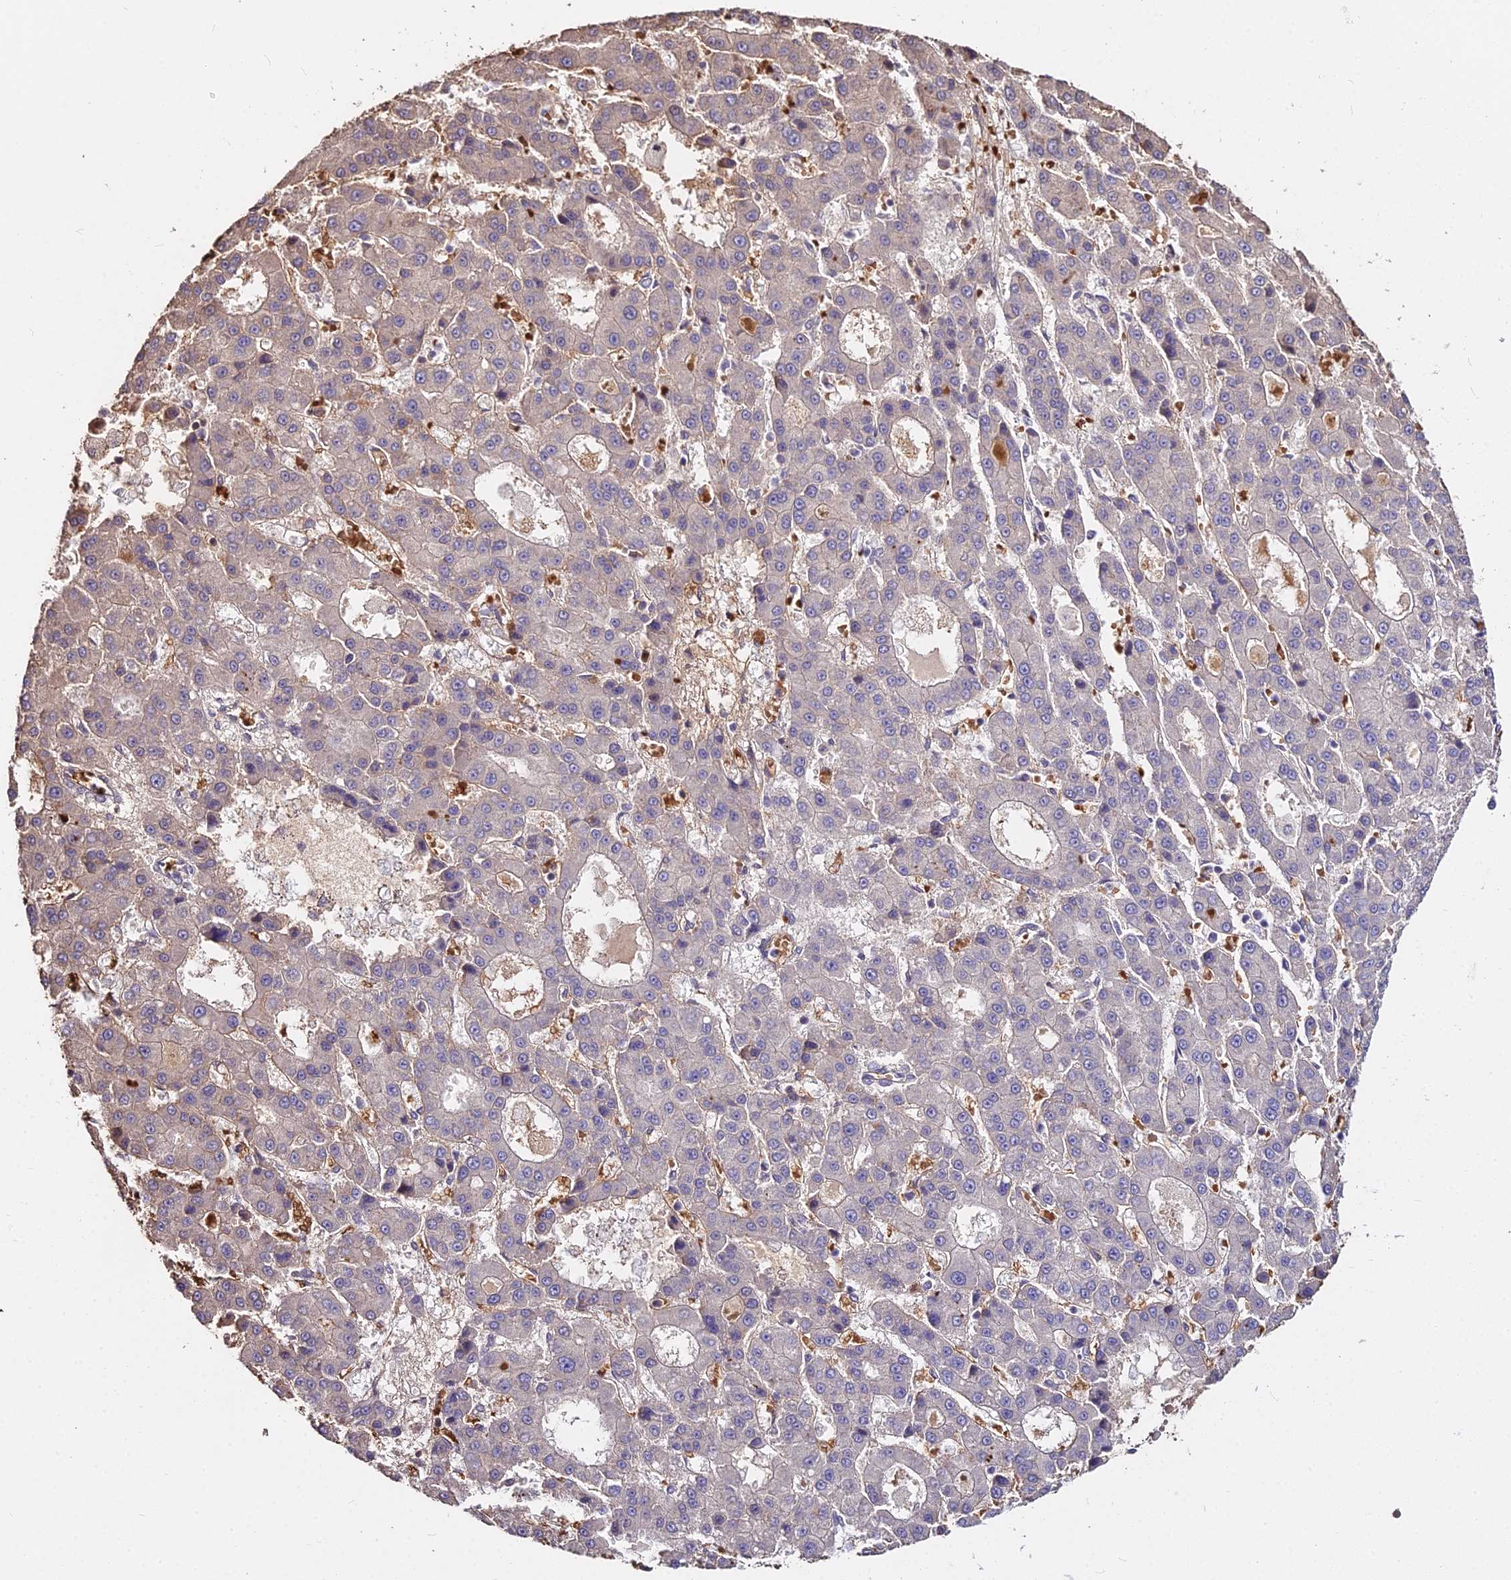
{"staining": {"intensity": "weak", "quantity": "<25%", "location": "cytoplasmic/membranous"}, "tissue": "liver cancer", "cell_type": "Tumor cells", "image_type": "cancer", "snomed": [{"axis": "morphology", "description": "Carcinoma, Hepatocellular, NOS"}, {"axis": "topography", "description": "Liver"}], "caption": "Human liver hepatocellular carcinoma stained for a protein using immunohistochemistry (IHC) reveals no expression in tumor cells.", "gene": "ZDBF2", "patient": {"sex": "male", "age": 70}}